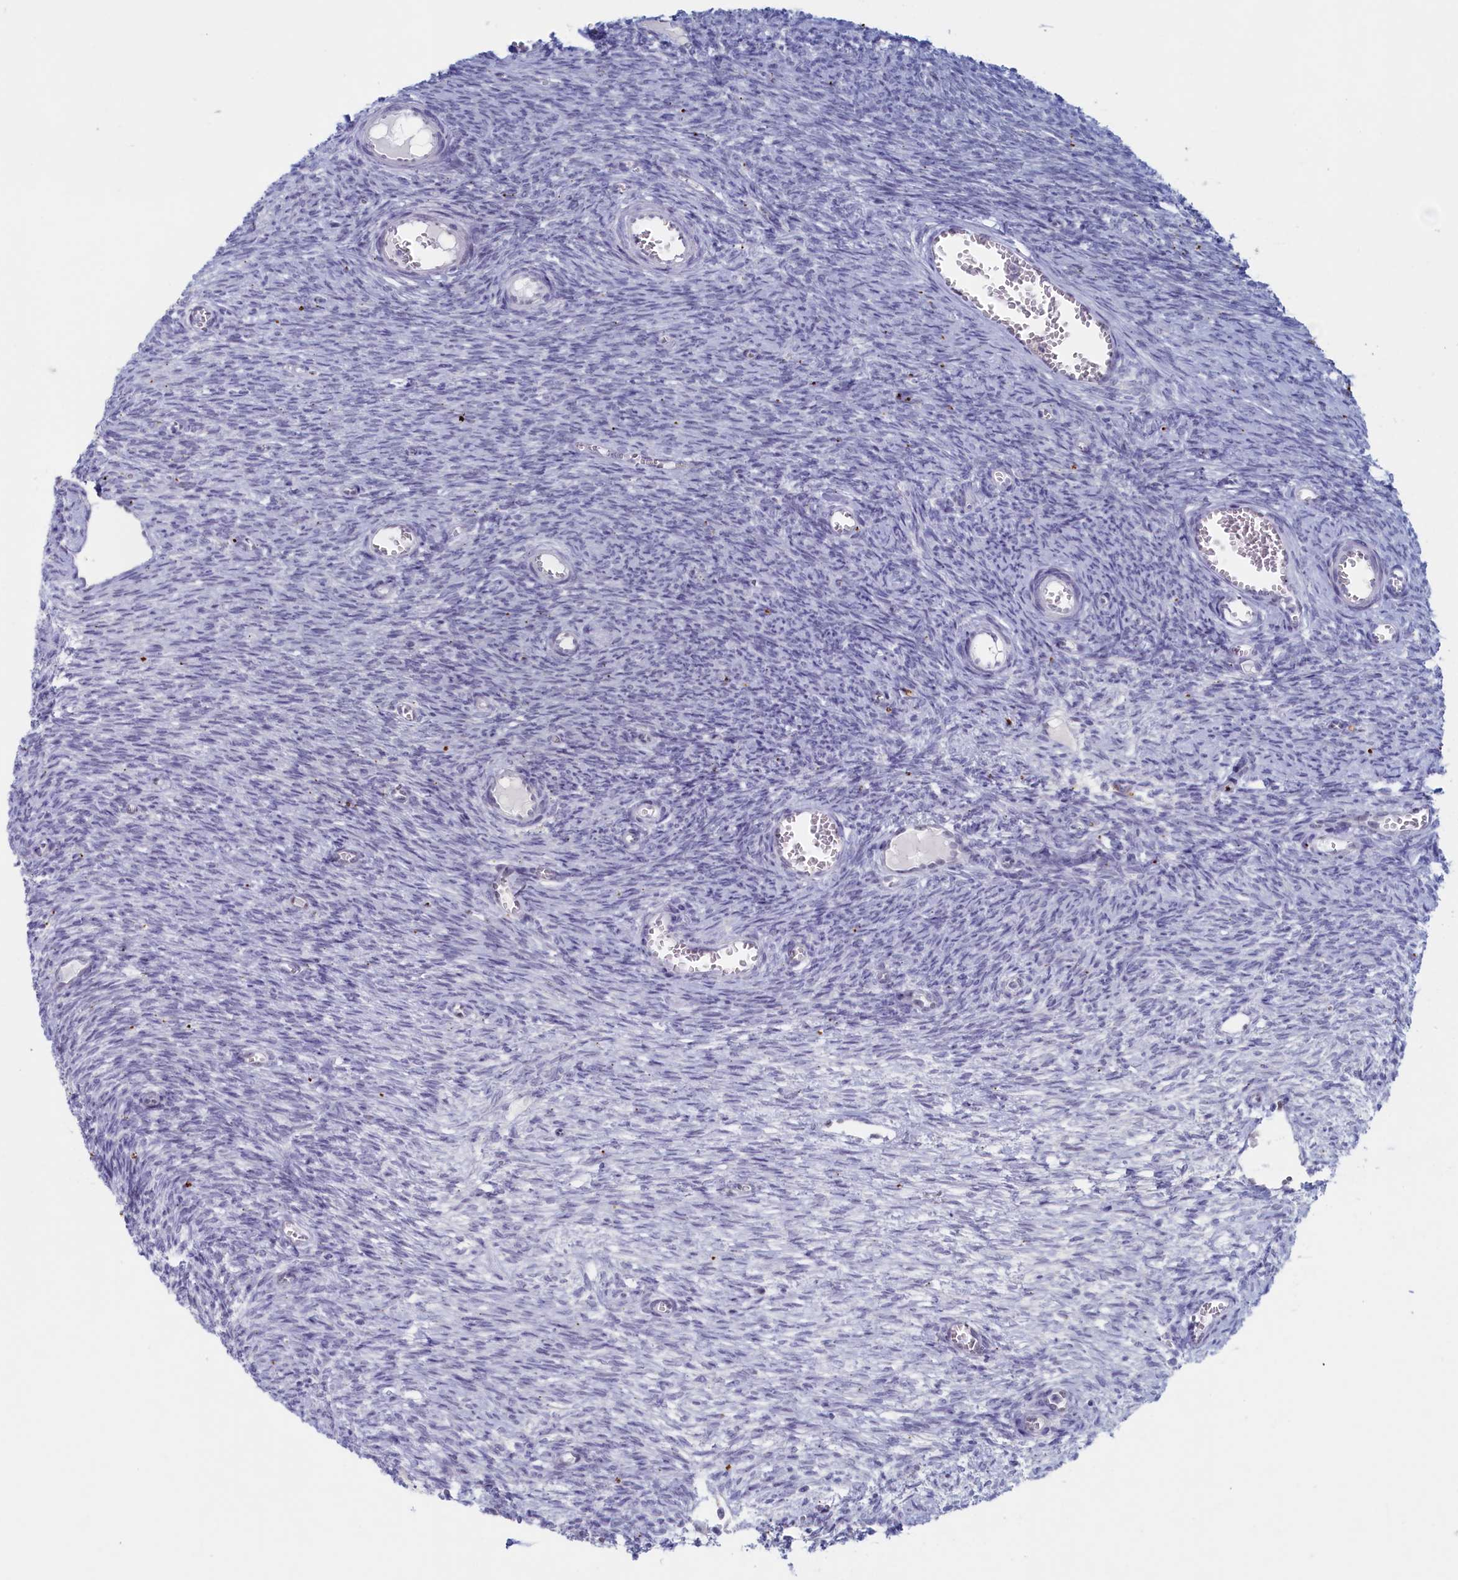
{"staining": {"intensity": "negative", "quantity": "none", "location": "none"}, "tissue": "ovary", "cell_type": "Ovarian stroma cells", "image_type": "normal", "snomed": [{"axis": "morphology", "description": "Normal tissue, NOS"}, {"axis": "topography", "description": "Ovary"}], "caption": "Immunohistochemistry (IHC) of normal ovary shows no staining in ovarian stroma cells.", "gene": "WDR76", "patient": {"sex": "female", "age": 44}}